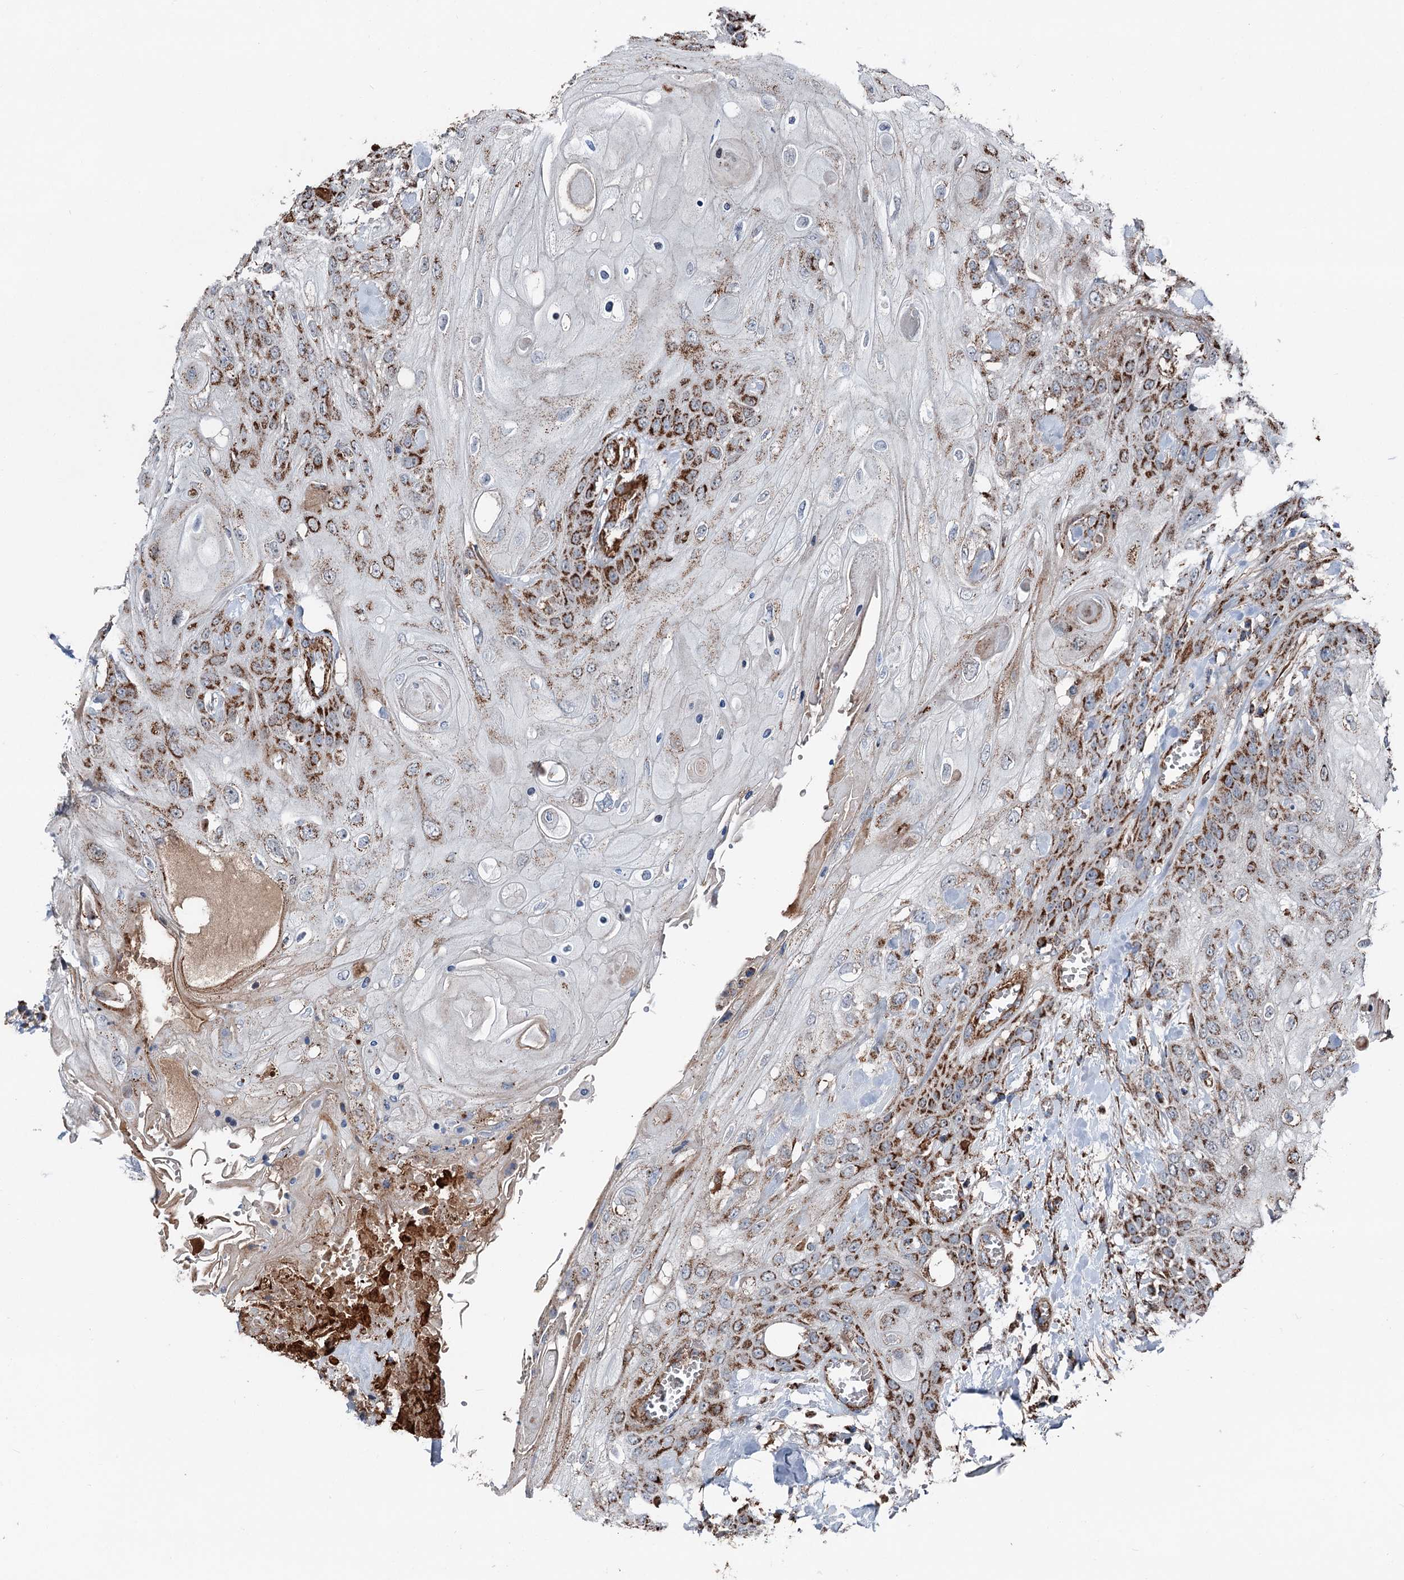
{"staining": {"intensity": "strong", "quantity": ">75%", "location": "cytoplasmic/membranous"}, "tissue": "head and neck cancer", "cell_type": "Tumor cells", "image_type": "cancer", "snomed": [{"axis": "morphology", "description": "Squamous cell carcinoma, NOS"}, {"axis": "topography", "description": "Head-Neck"}], "caption": "High-power microscopy captured an immunohistochemistry micrograph of head and neck cancer (squamous cell carcinoma), revealing strong cytoplasmic/membranous positivity in approximately >75% of tumor cells.", "gene": "DDIAS", "patient": {"sex": "female", "age": 43}}